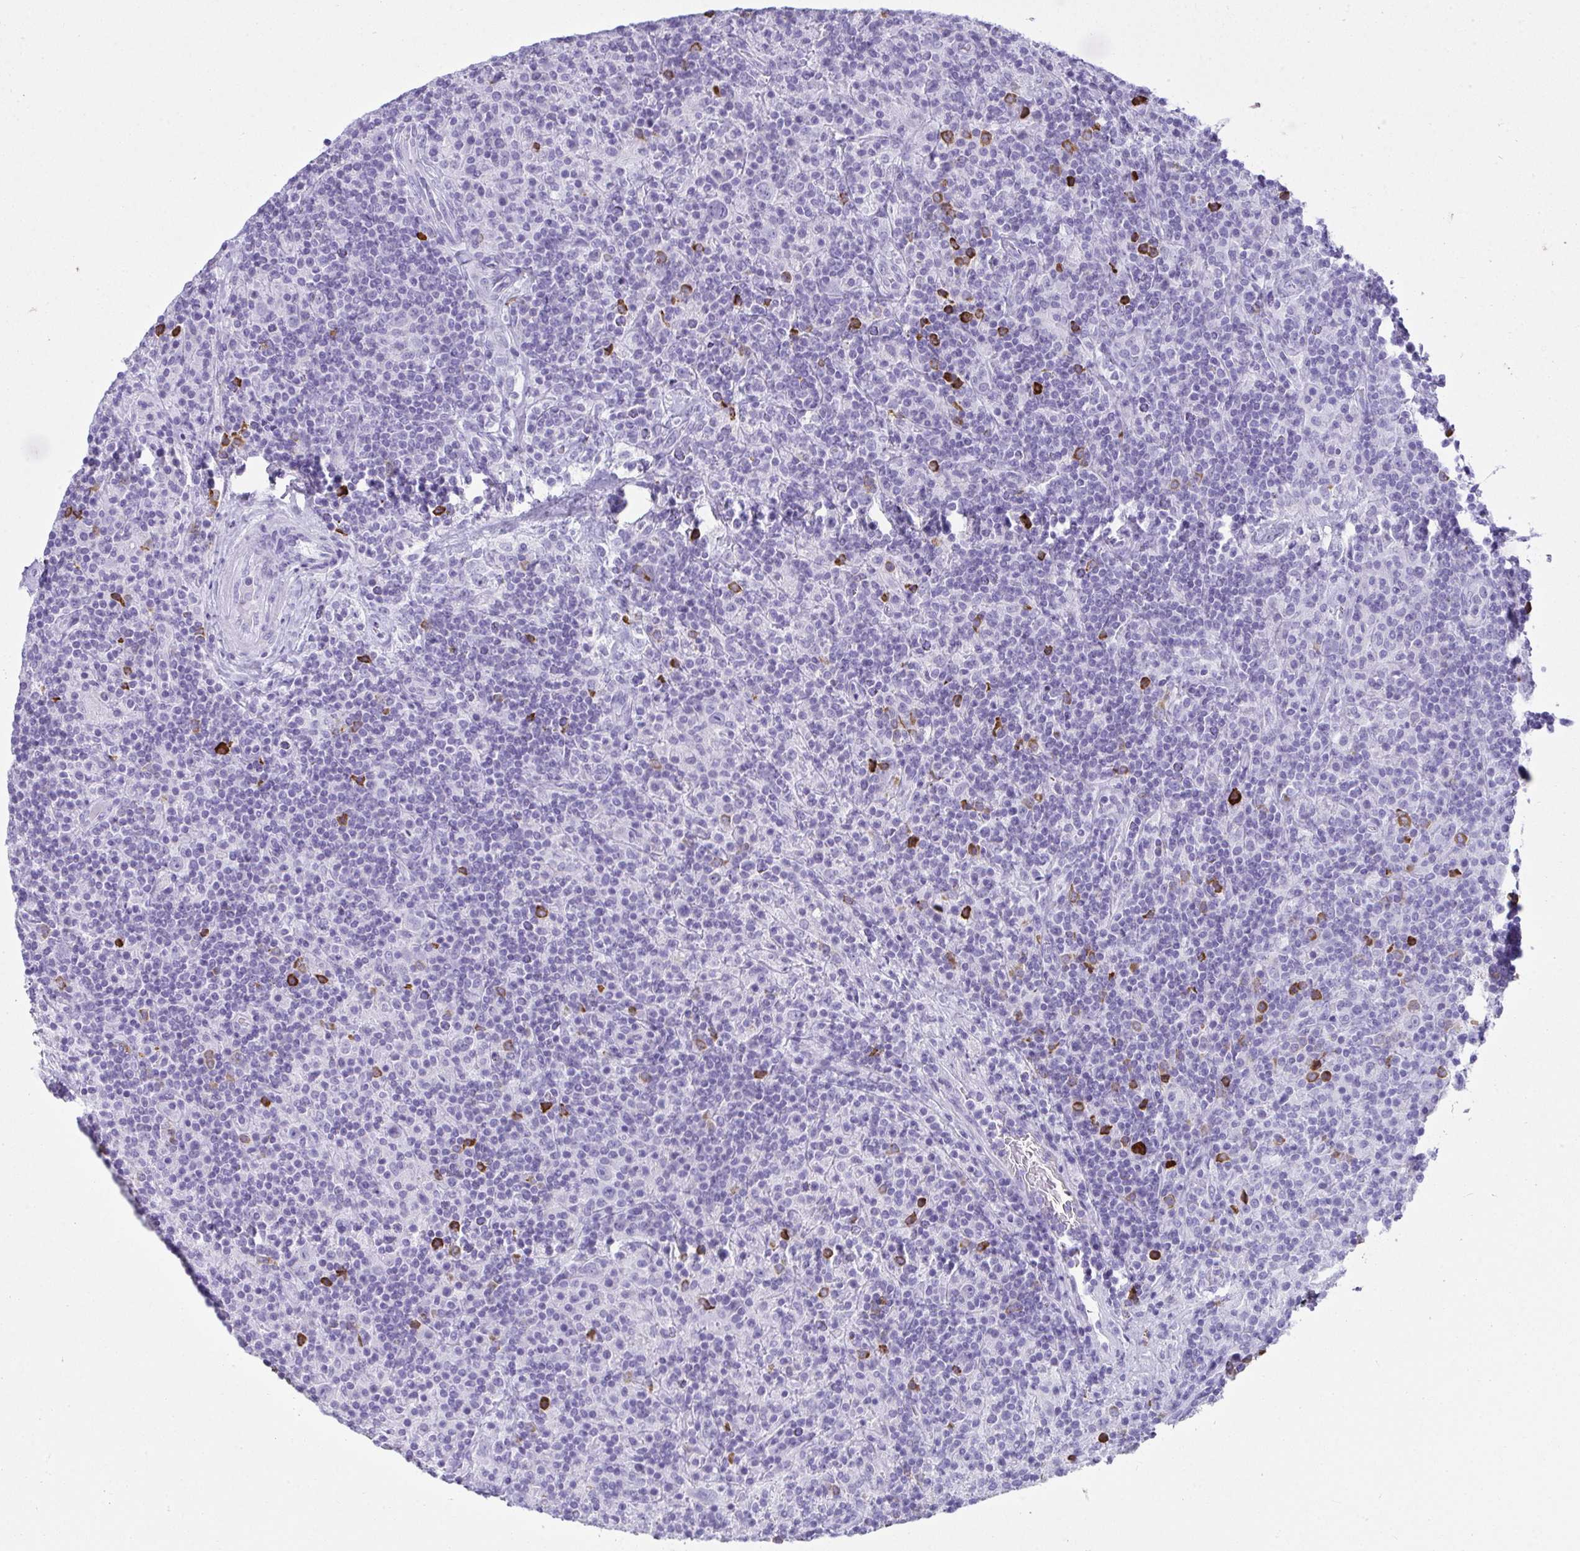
{"staining": {"intensity": "negative", "quantity": "none", "location": "none"}, "tissue": "lymphoma", "cell_type": "Tumor cells", "image_type": "cancer", "snomed": [{"axis": "morphology", "description": "Hodgkin's disease, NOS"}, {"axis": "topography", "description": "Lymph node"}], "caption": "Tumor cells are negative for protein expression in human lymphoma.", "gene": "CDADC1", "patient": {"sex": "male", "age": 70}}